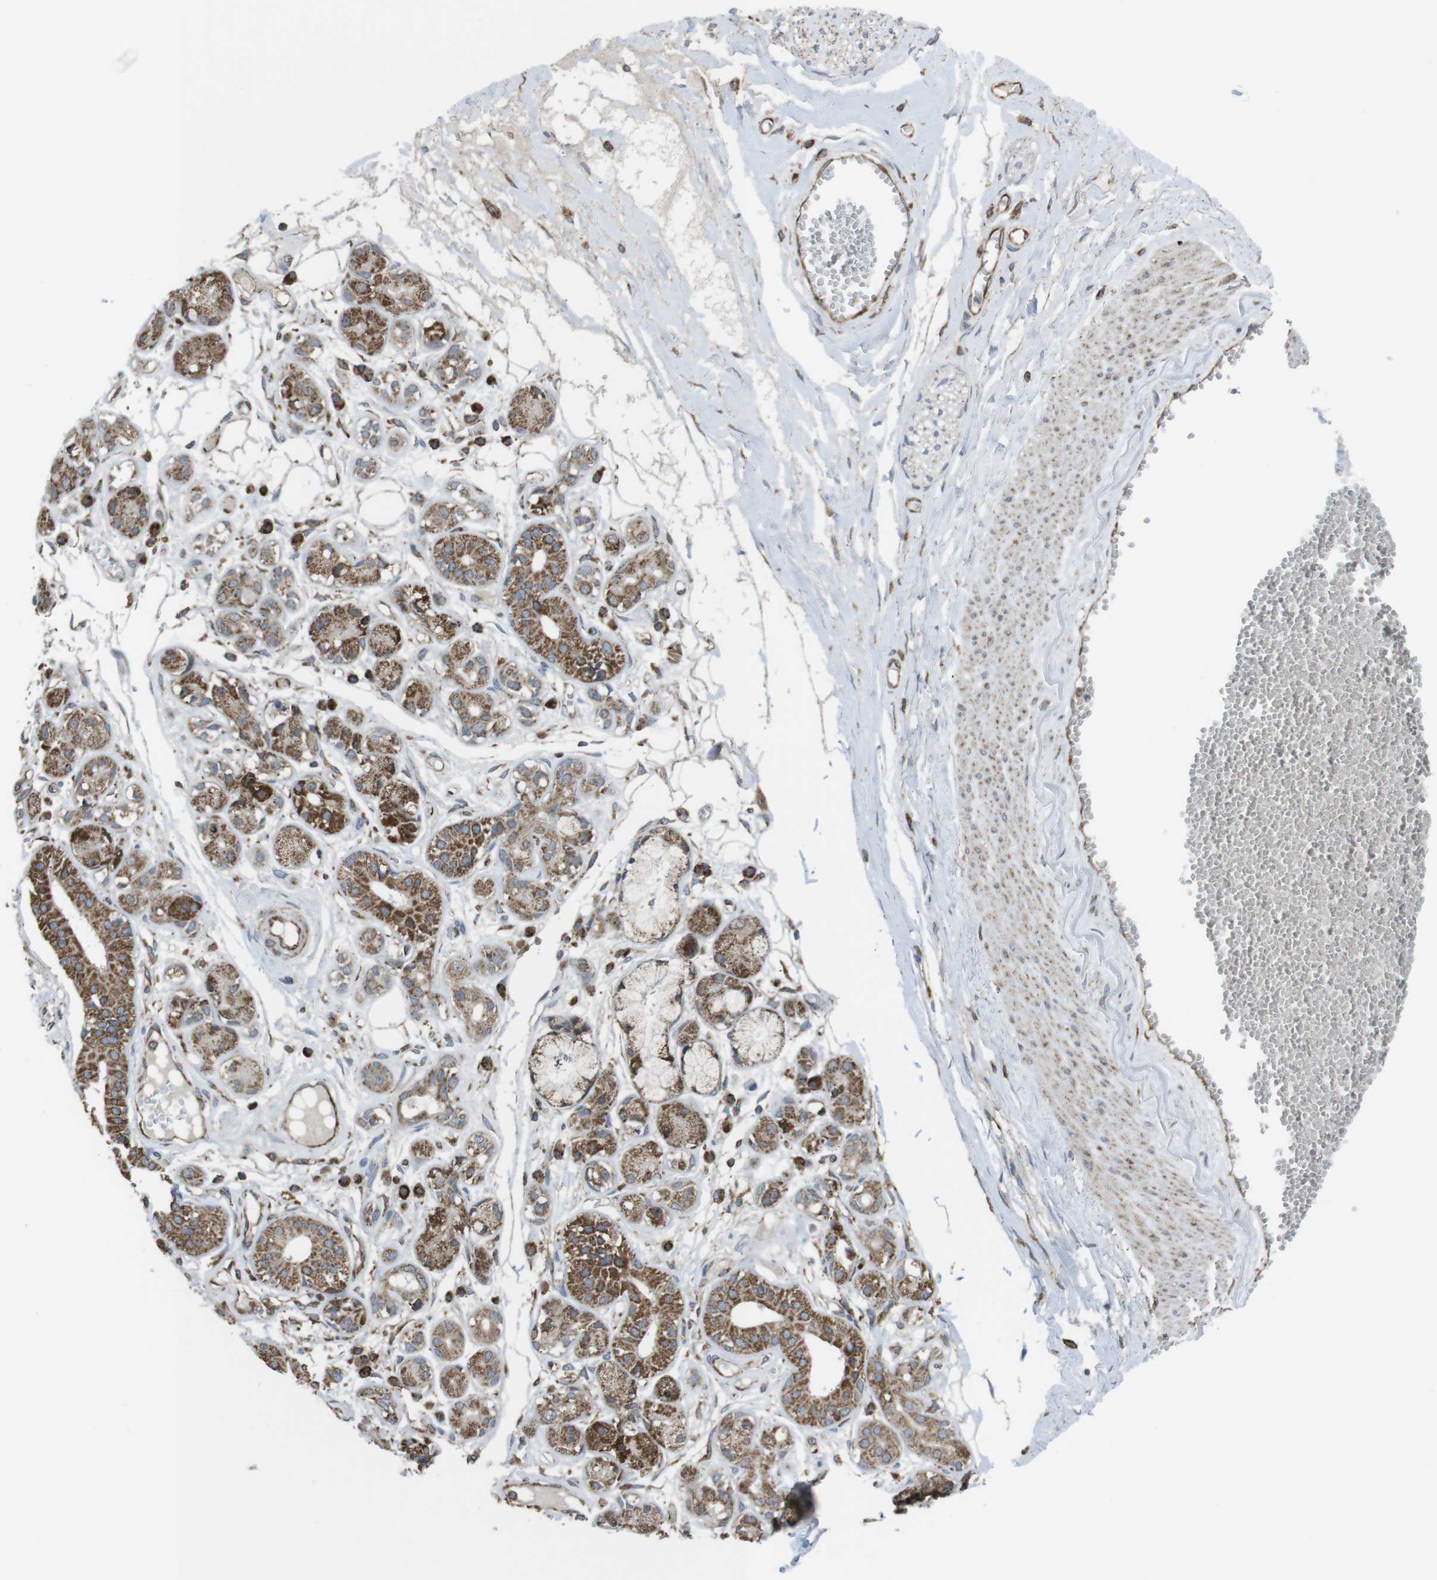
{"staining": {"intensity": "moderate", "quantity": ">75%", "location": "cytoplasmic/membranous"}, "tissue": "adipose tissue", "cell_type": "Adipocytes", "image_type": "normal", "snomed": [{"axis": "morphology", "description": "Normal tissue, NOS"}, {"axis": "morphology", "description": "Inflammation, NOS"}, {"axis": "topography", "description": "Salivary gland"}, {"axis": "topography", "description": "Peripheral nerve tissue"}], "caption": "Adipose tissue stained with immunohistochemistry exhibits moderate cytoplasmic/membranous positivity in about >75% of adipocytes. (DAB IHC with brightfield microscopy, high magnification).", "gene": "GIMAP8", "patient": {"sex": "female", "age": 75}}